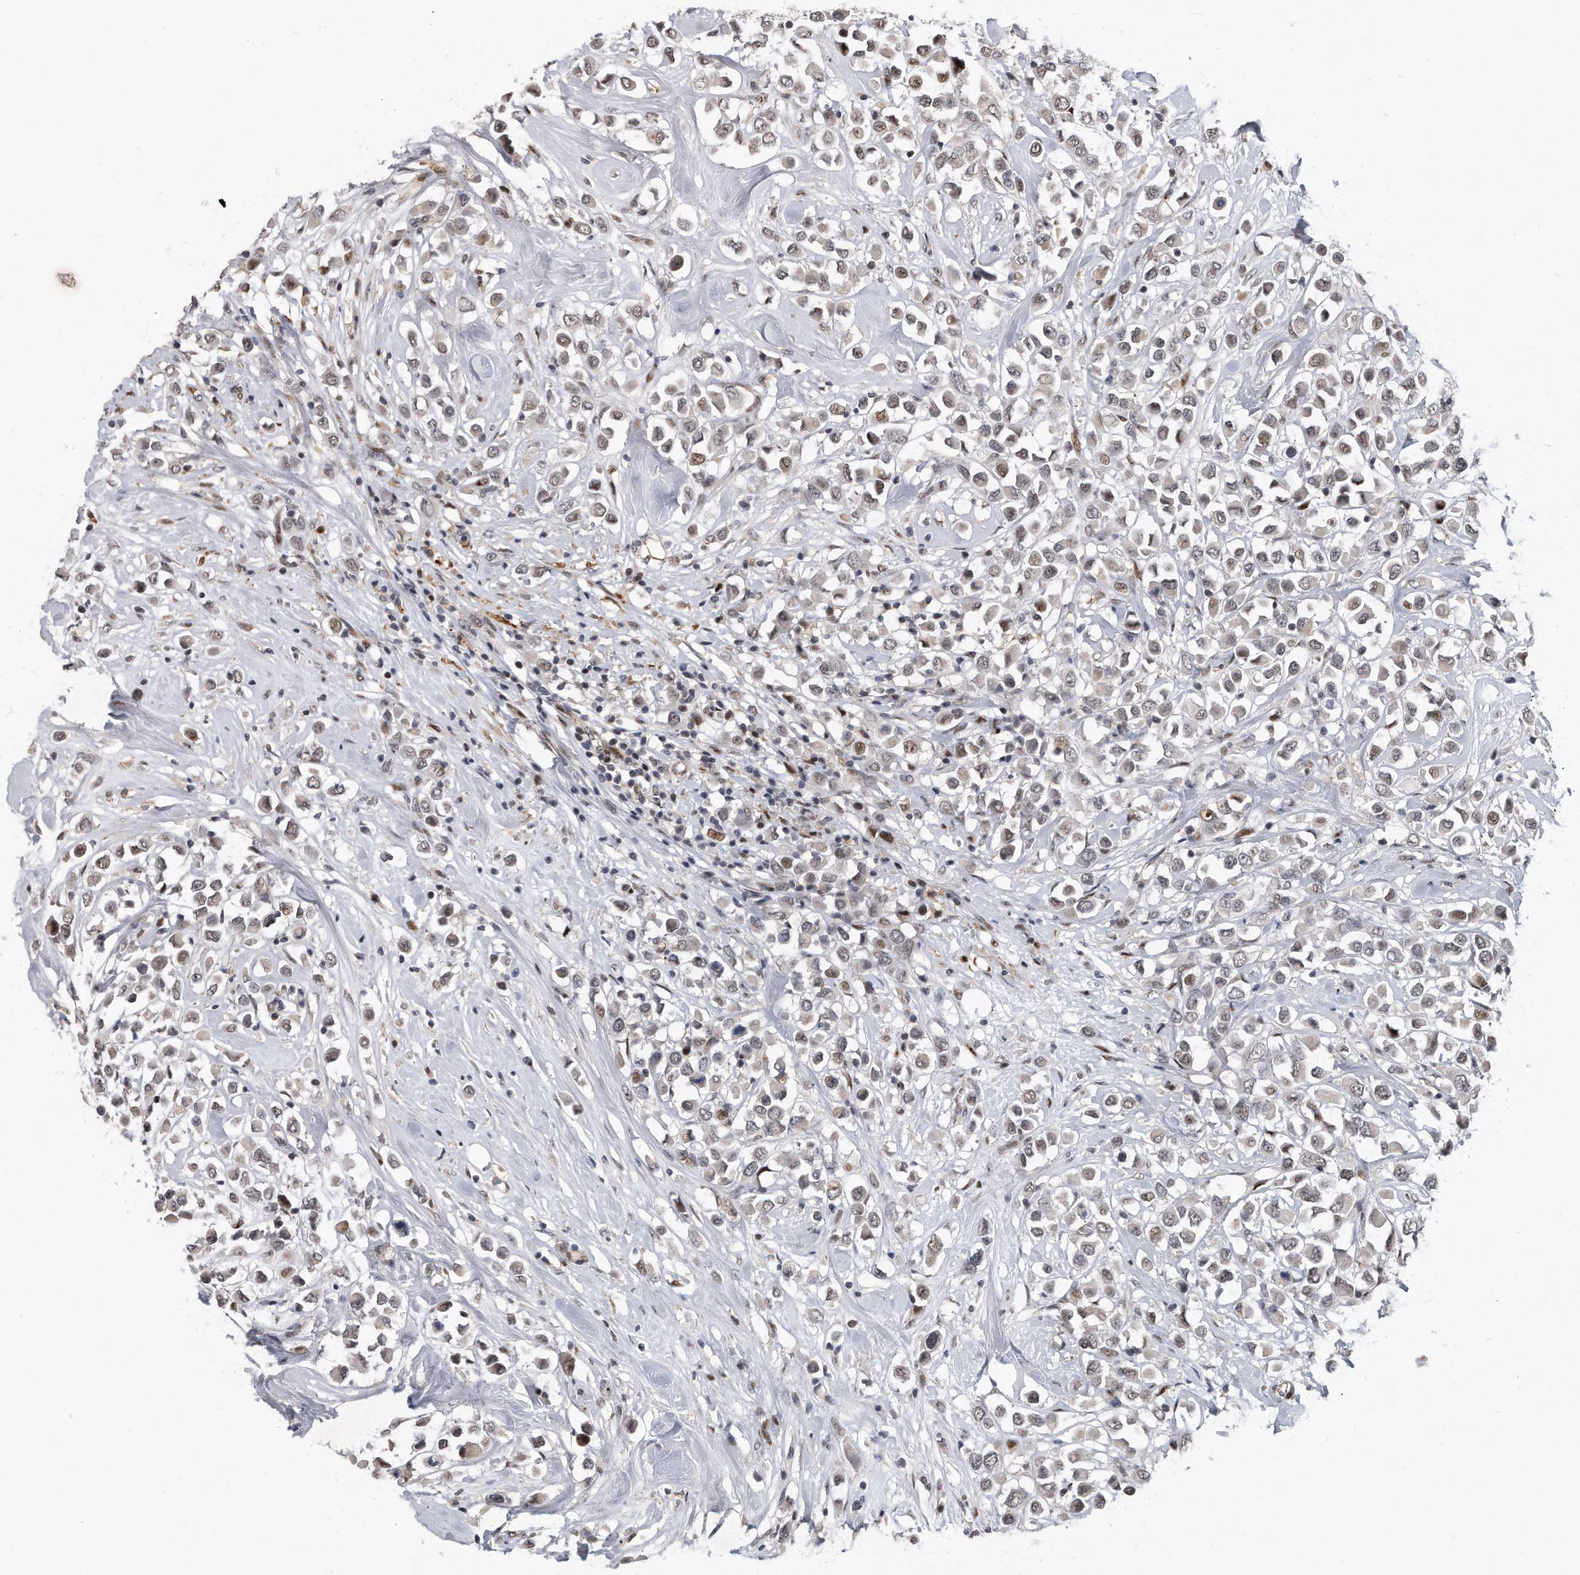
{"staining": {"intensity": "weak", "quantity": "25%-75%", "location": "nuclear"}, "tissue": "breast cancer", "cell_type": "Tumor cells", "image_type": "cancer", "snomed": [{"axis": "morphology", "description": "Duct carcinoma"}, {"axis": "topography", "description": "Breast"}], "caption": "Brown immunohistochemical staining in human infiltrating ductal carcinoma (breast) shows weak nuclear expression in approximately 25%-75% of tumor cells.", "gene": "PGBD2", "patient": {"sex": "female", "age": 61}}